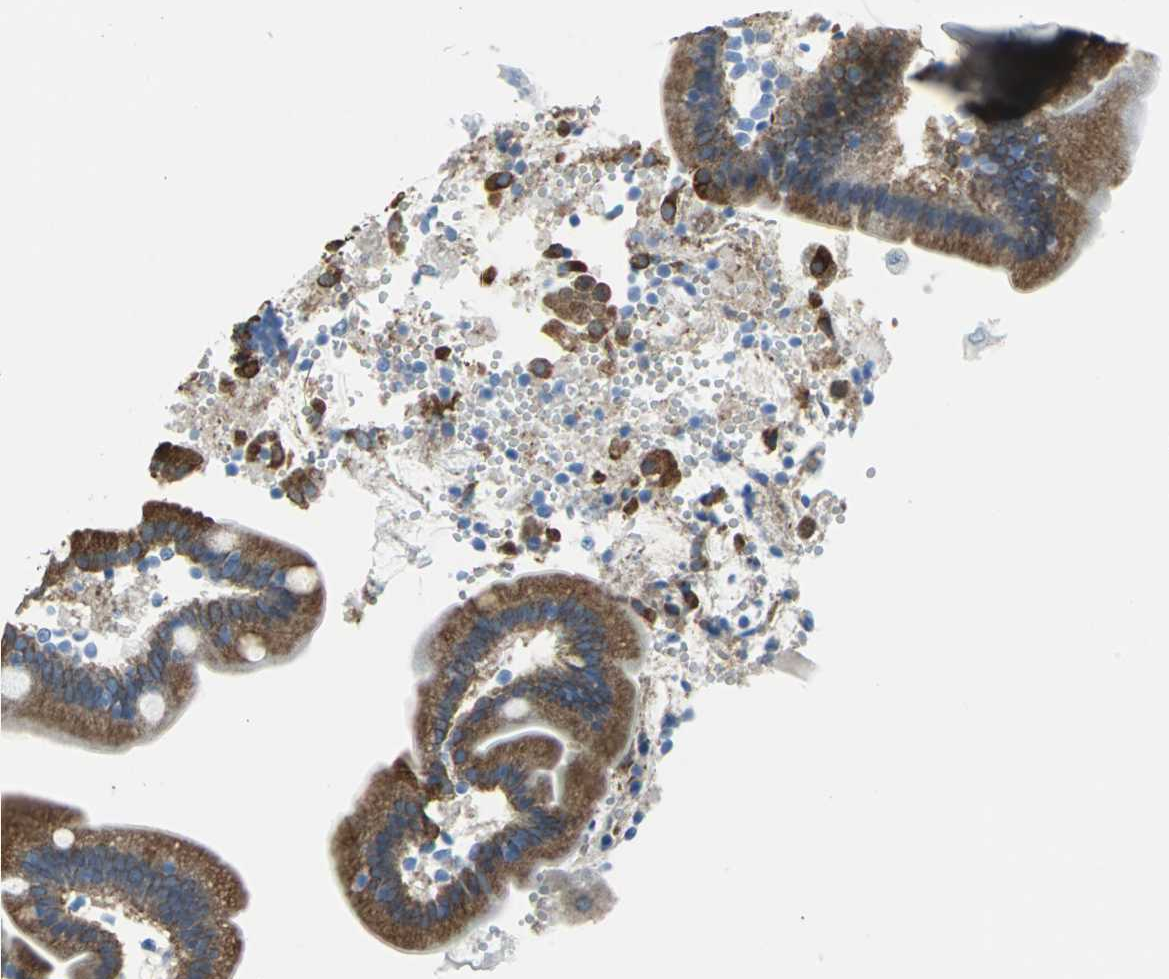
{"staining": {"intensity": "strong", "quantity": ">75%", "location": "cytoplasmic/membranous"}, "tissue": "duodenum", "cell_type": "Glandular cells", "image_type": "normal", "snomed": [{"axis": "morphology", "description": "Normal tissue, NOS"}, {"axis": "topography", "description": "Duodenum"}], "caption": "Glandular cells exhibit high levels of strong cytoplasmic/membranous staining in about >75% of cells in benign human duodenum.", "gene": "CYB5A", "patient": {"sex": "male", "age": 66}}